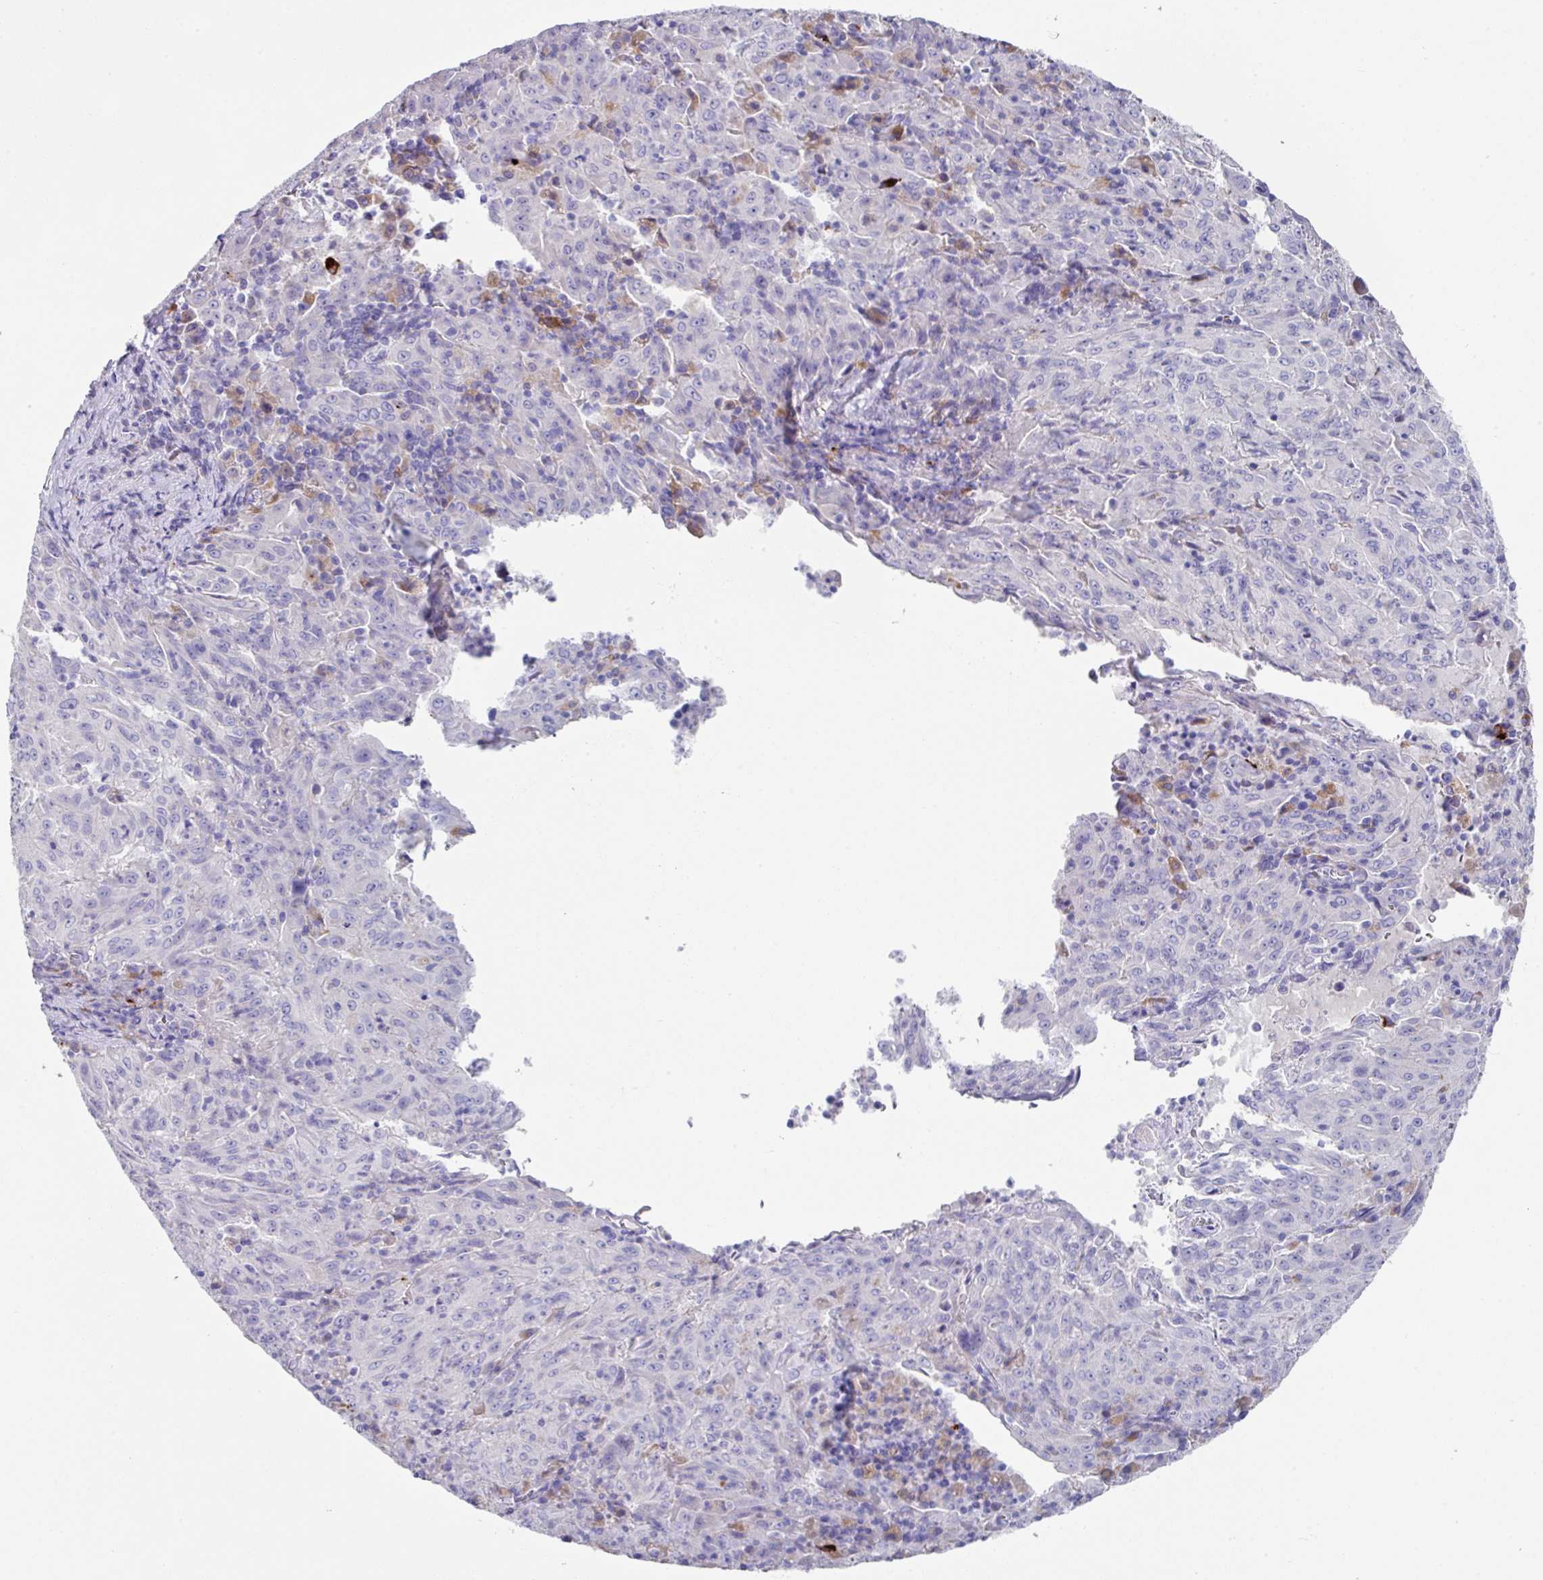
{"staining": {"intensity": "negative", "quantity": "none", "location": "none"}, "tissue": "pancreatic cancer", "cell_type": "Tumor cells", "image_type": "cancer", "snomed": [{"axis": "morphology", "description": "Adenocarcinoma, NOS"}, {"axis": "topography", "description": "Pancreas"}], "caption": "Tumor cells show no significant expression in pancreatic adenocarcinoma. The staining was performed using DAB to visualize the protein expression in brown, while the nuclei were stained in blue with hematoxylin (Magnification: 20x).", "gene": "CPVL", "patient": {"sex": "male", "age": 63}}